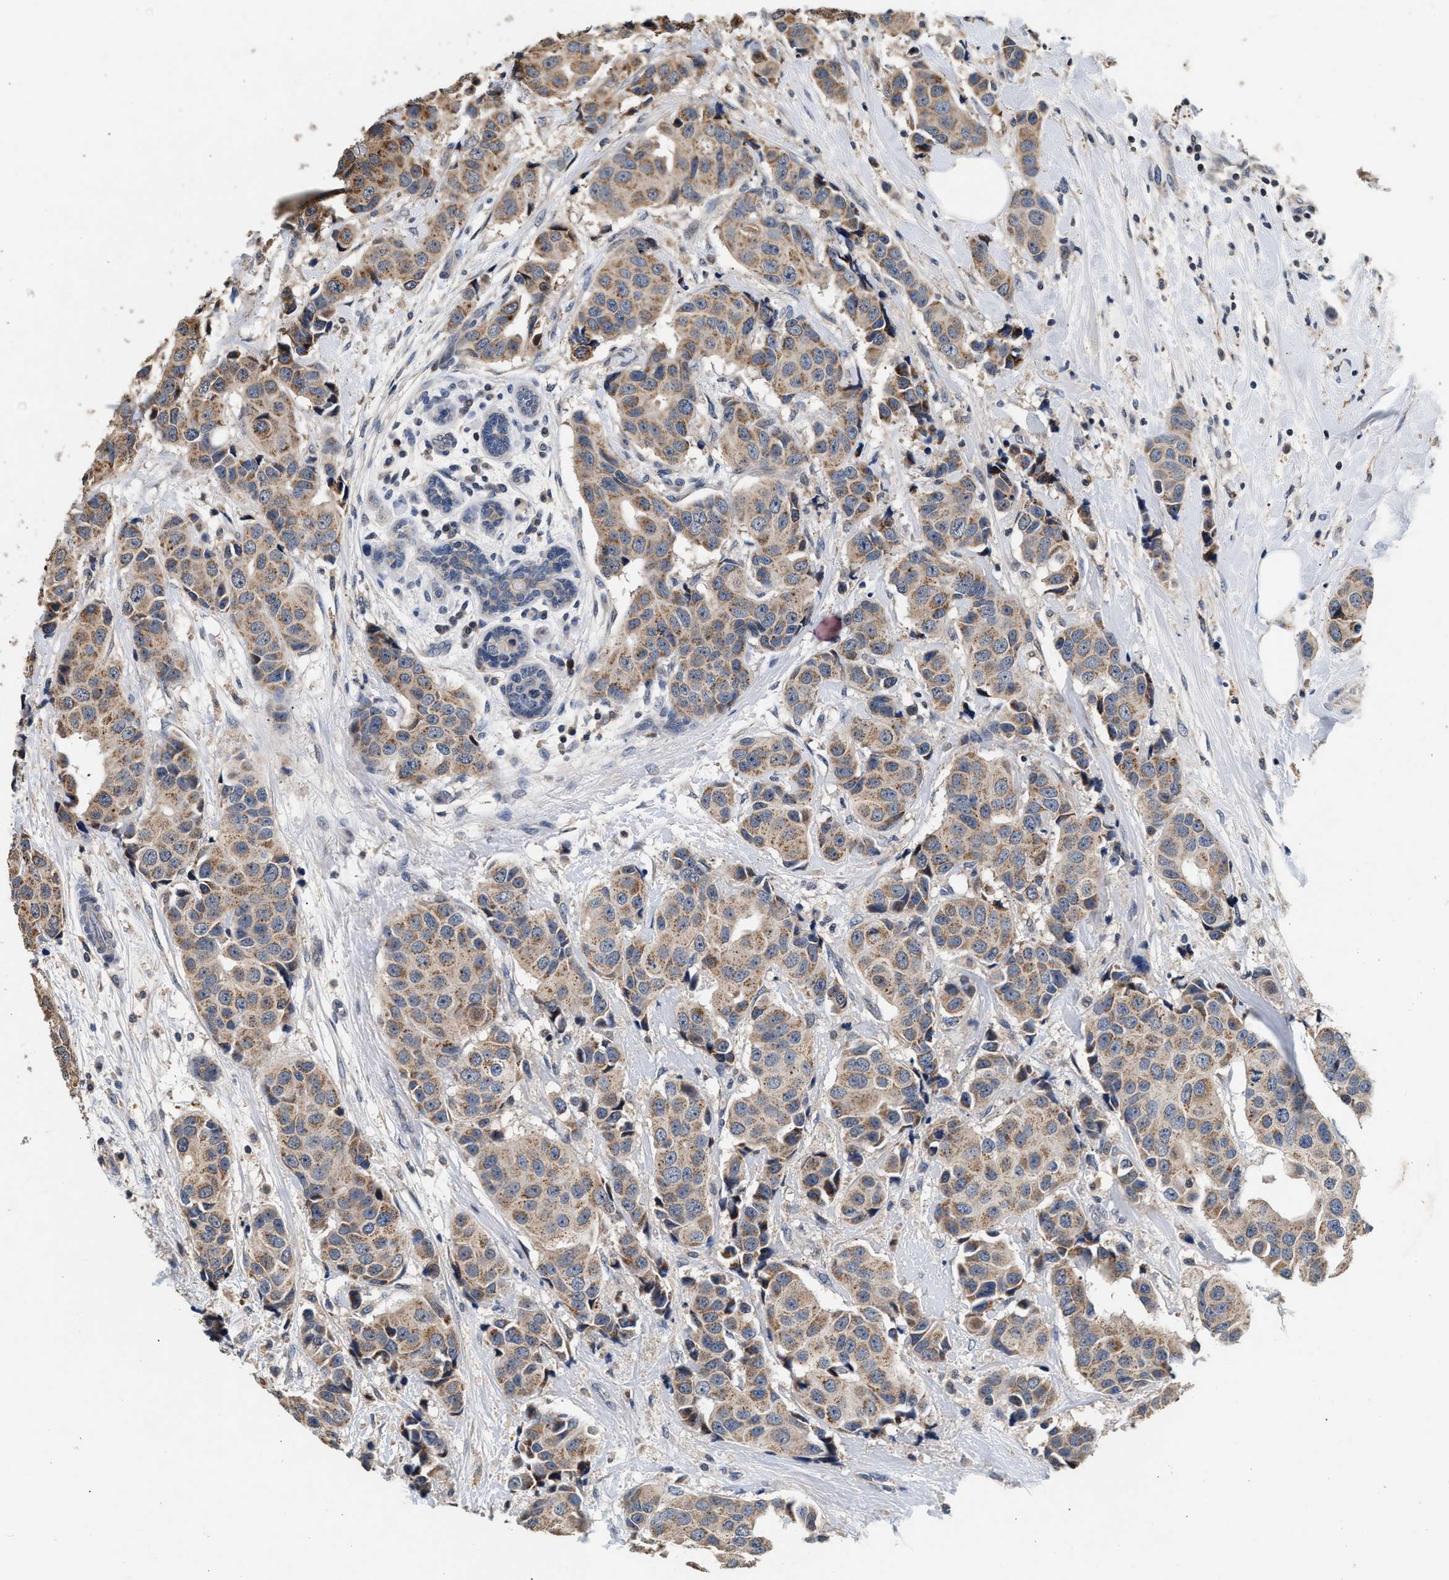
{"staining": {"intensity": "weak", "quantity": ">75%", "location": "cytoplasmic/membranous"}, "tissue": "breast cancer", "cell_type": "Tumor cells", "image_type": "cancer", "snomed": [{"axis": "morphology", "description": "Normal tissue, NOS"}, {"axis": "morphology", "description": "Duct carcinoma"}, {"axis": "topography", "description": "Breast"}], "caption": "Immunohistochemistry (IHC) photomicrograph of neoplastic tissue: human breast cancer stained using immunohistochemistry reveals low levels of weak protein expression localized specifically in the cytoplasmic/membranous of tumor cells, appearing as a cytoplasmic/membranous brown color.", "gene": "PTGR3", "patient": {"sex": "female", "age": 39}}